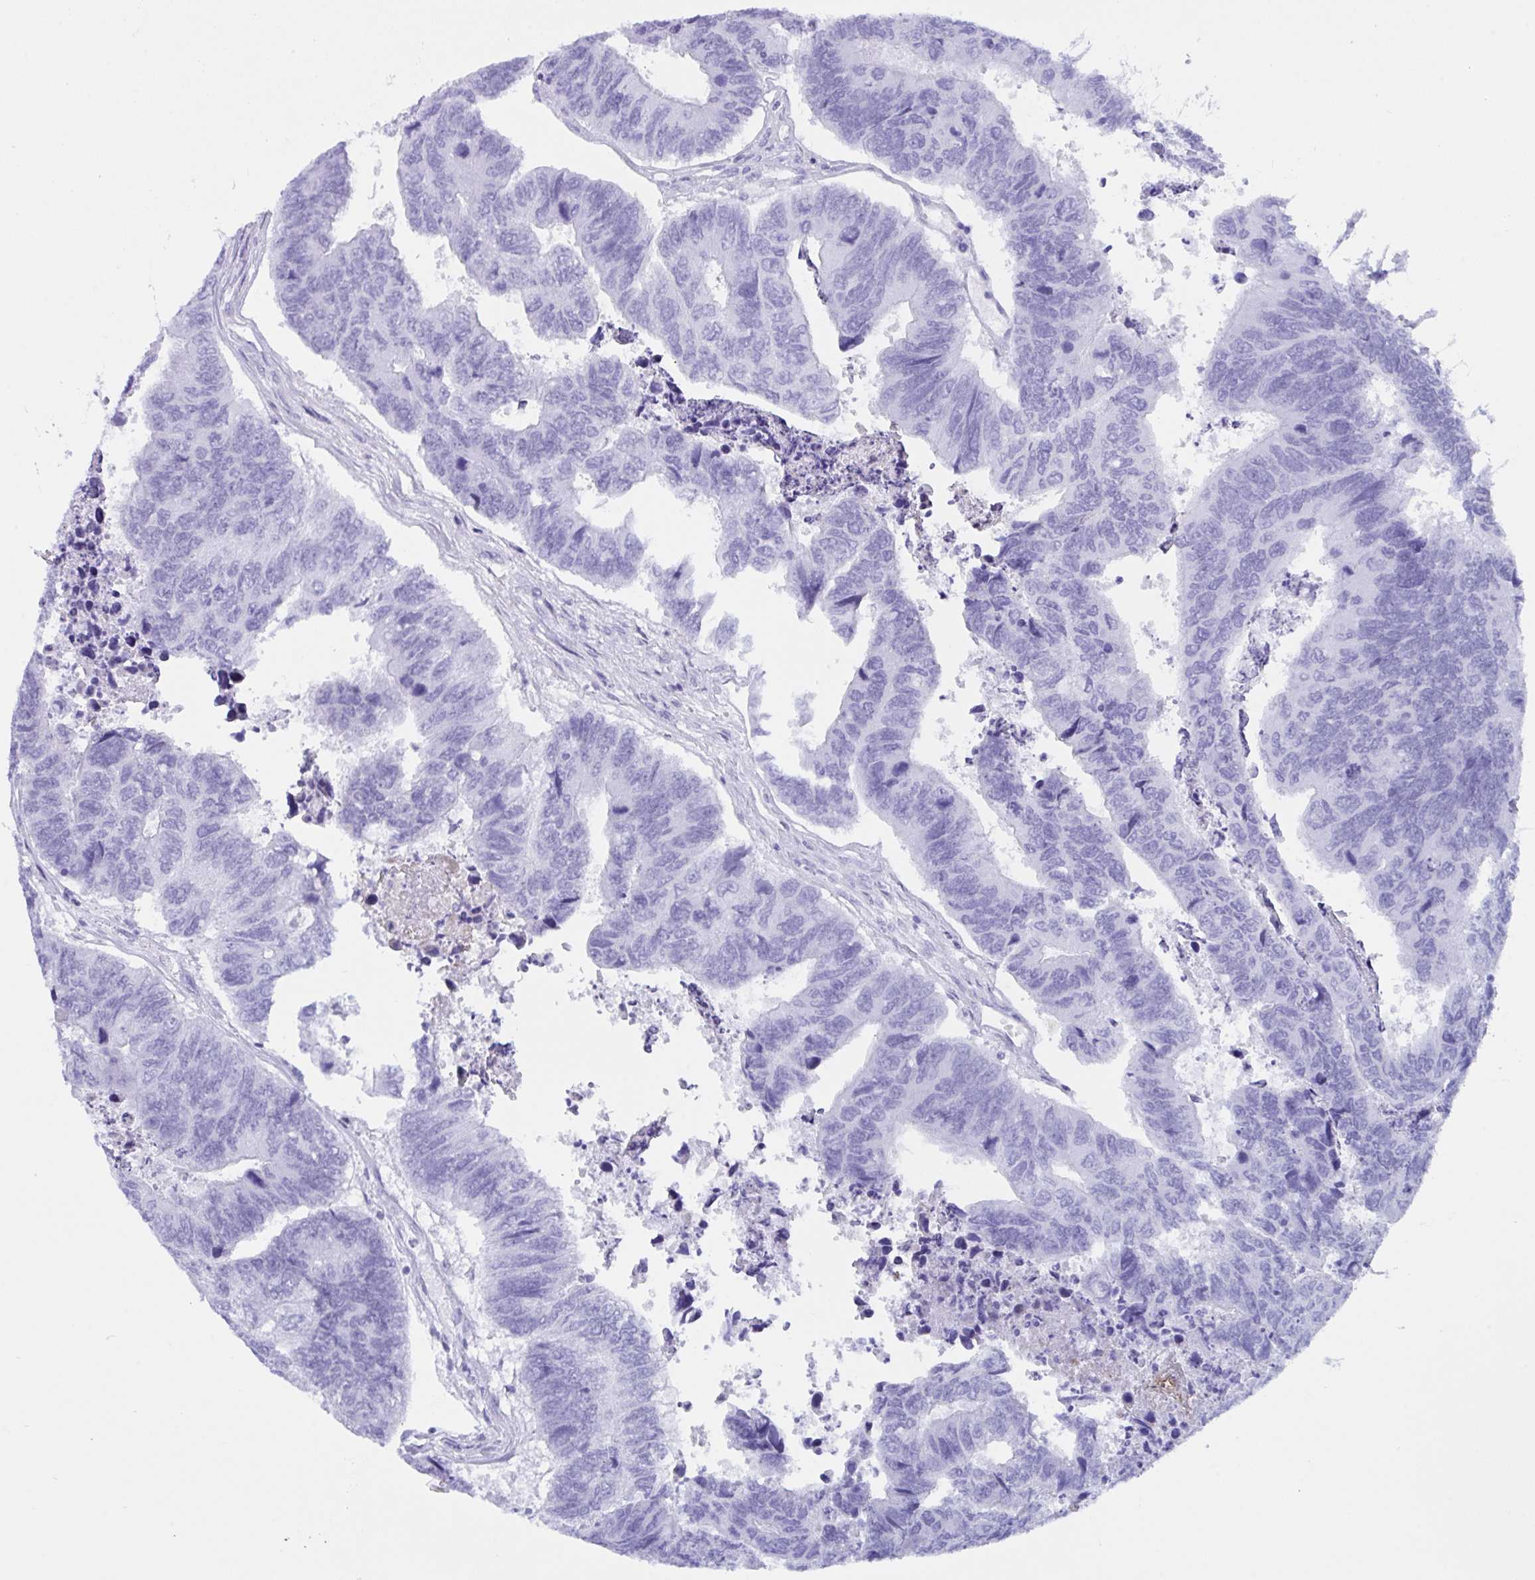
{"staining": {"intensity": "negative", "quantity": "none", "location": "none"}, "tissue": "colorectal cancer", "cell_type": "Tumor cells", "image_type": "cancer", "snomed": [{"axis": "morphology", "description": "Adenocarcinoma, NOS"}, {"axis": "topography", "description": "Colon"}], "caption": "IHC of colorectal adenocarcinoma shows no expression in tumor cells.", "gene": "IL37", "patient": {"sex": "female", "age": 67}}